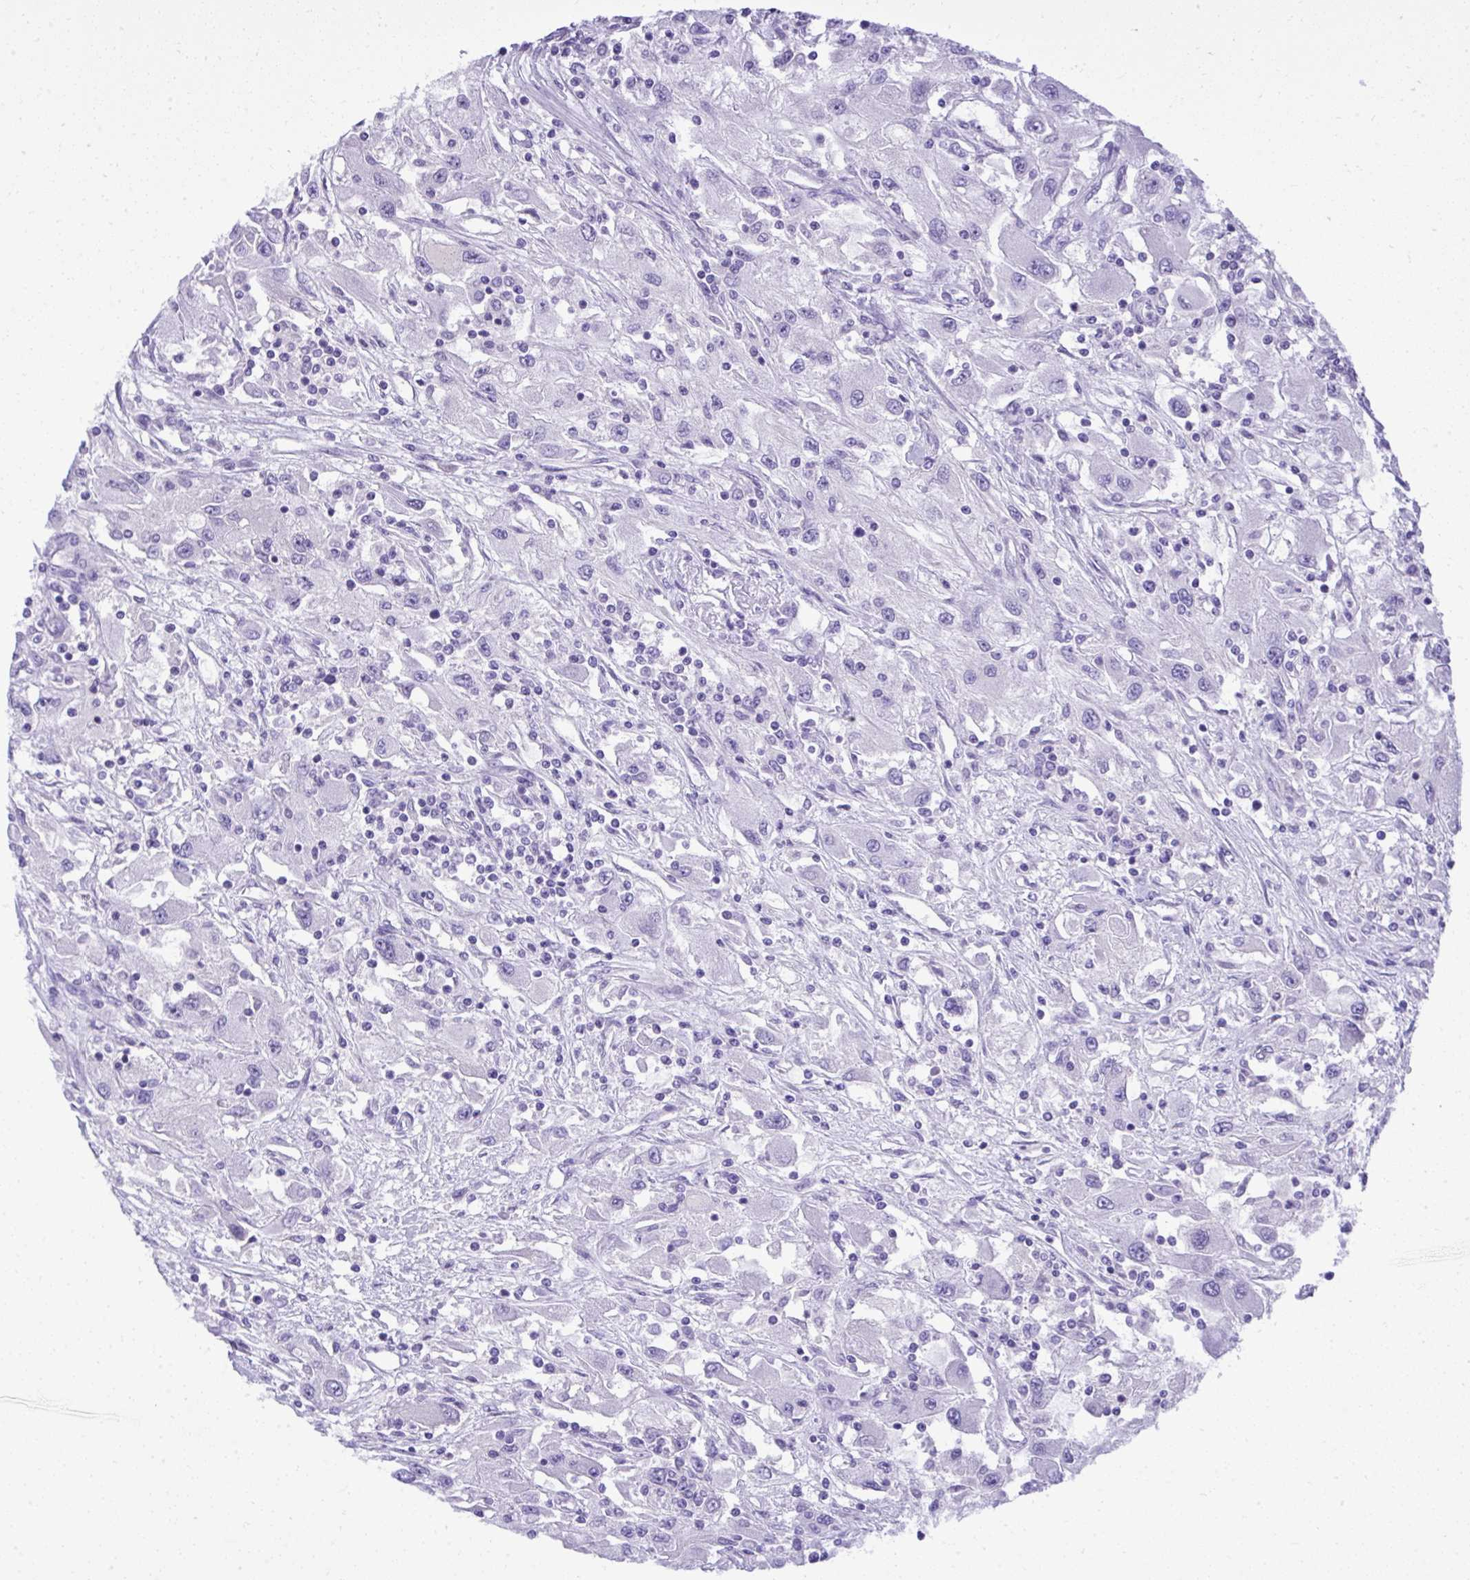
{"staining": {"intensity": "negative", "quantity": "none", "location": "none"}, "tissue": "renal cancer", "cell_type": "Tumor cells", "image_type": "cancer", "snomed": [{"axis": "morphology", "description": "Adenocarcinoma, NOS"}, {"axis": "topography", "description": "Kidney"}], "caption": "This is a histopathology image of immunohistochemistry (IHC) staining of renal cancer, which shows no staining in tumor cells.", "gene": "ST6GALNAC3", "patient": {"sex": "female", "age": 67}}